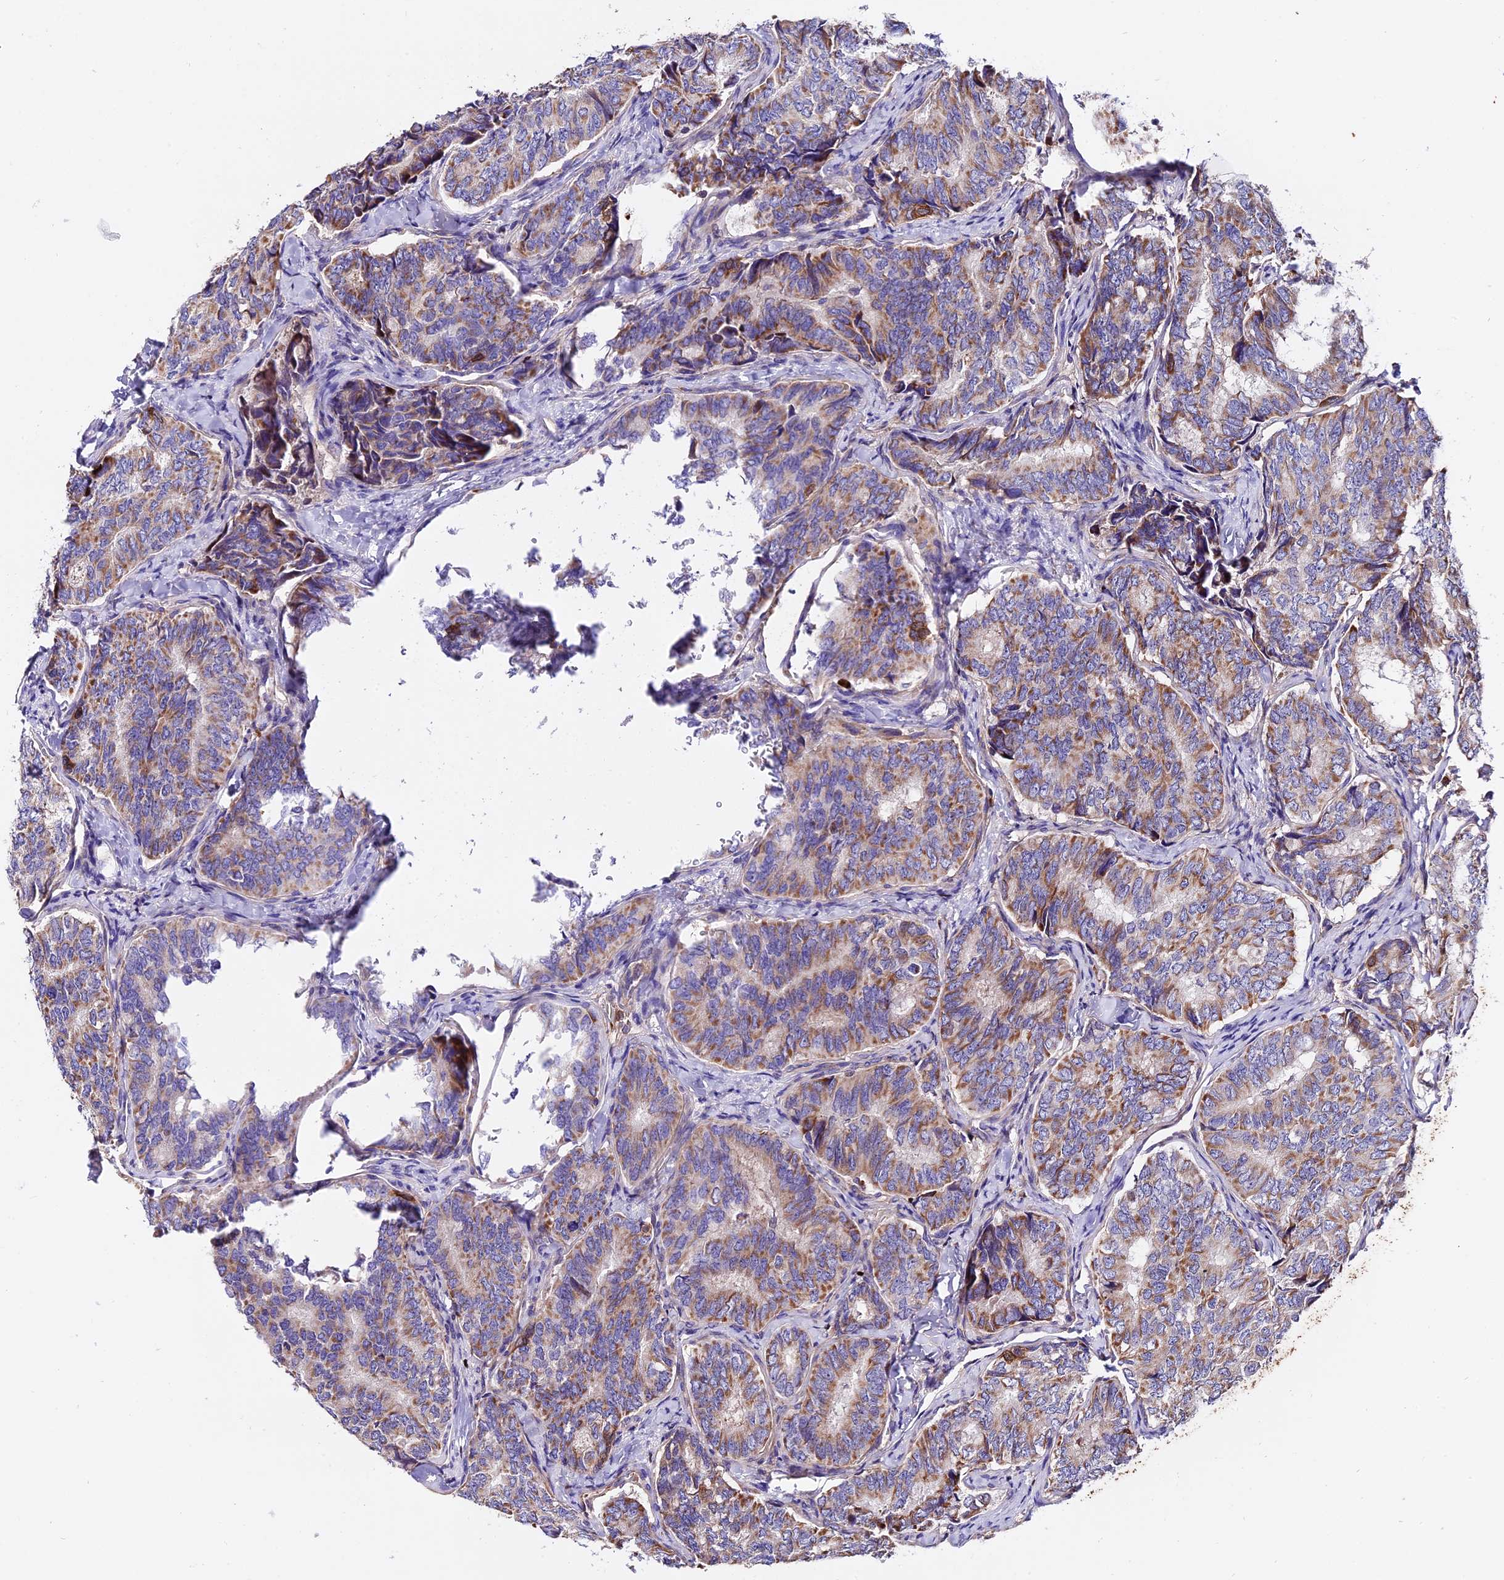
{"staining": {"intensity": "moderate", "quantity": "25%-75%", "location": "cytoplasmic/membranous"}, "tissue": "thyroid cancer", "cell_type": "Tumor cells", "image_type": "cancer", "snomed": [{"axis": "morphology", "description": "Papillary adenocarcinoma, NOS"}, {"axis": "topography", "description": "Thyroid gland"}], "caption": "Immunohistochemistry image of human thyroid cancer stained for a protein (brown), which shows medium levels of moderate cytoplasmic/membranous expression in about 25%-75% of tumor cells.", "gene": "MAP3K7CL", "patient": {"sex": "female", "age": 35}}